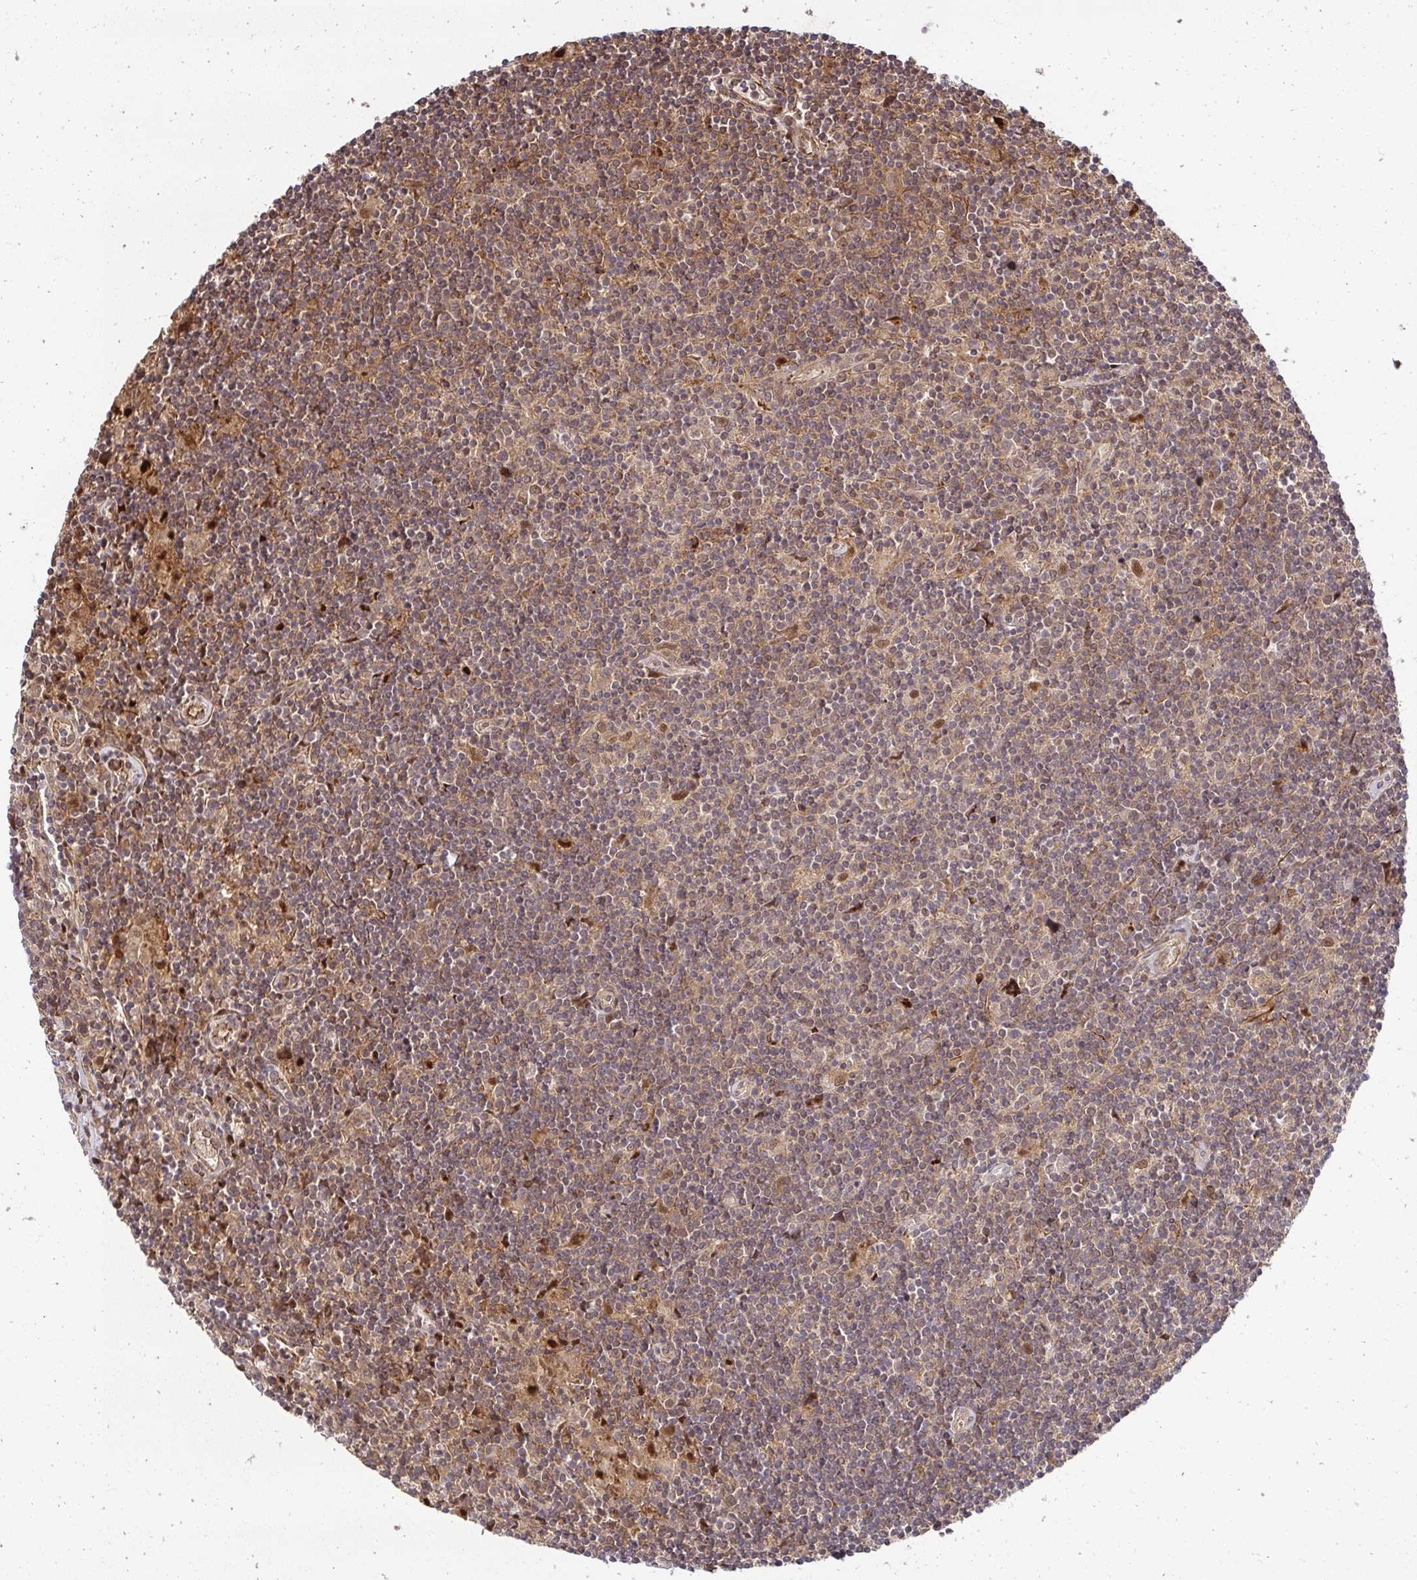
{"staining": {"intensity": "weak", "quantity": ">75%", "location": "cytoplasmic/membranous,nuclear"}, "tissue": "lymphoma", "cell_type": "Tumor cells", "image_type": "cancer", "snomed": [{"axis": "morphology", "description": "Hodgkin's disease, NOS"}, {"axis": "topography", "description": "Lymph node"}], "caption": "Immunohistochemical staining of lymphoma displays low levels of weak cytoplasmic/membranous and nuclear expression in about >75% of tumor cells.", "gene": "PSMA4", "patient": {"sex": "male", "age": 40}}